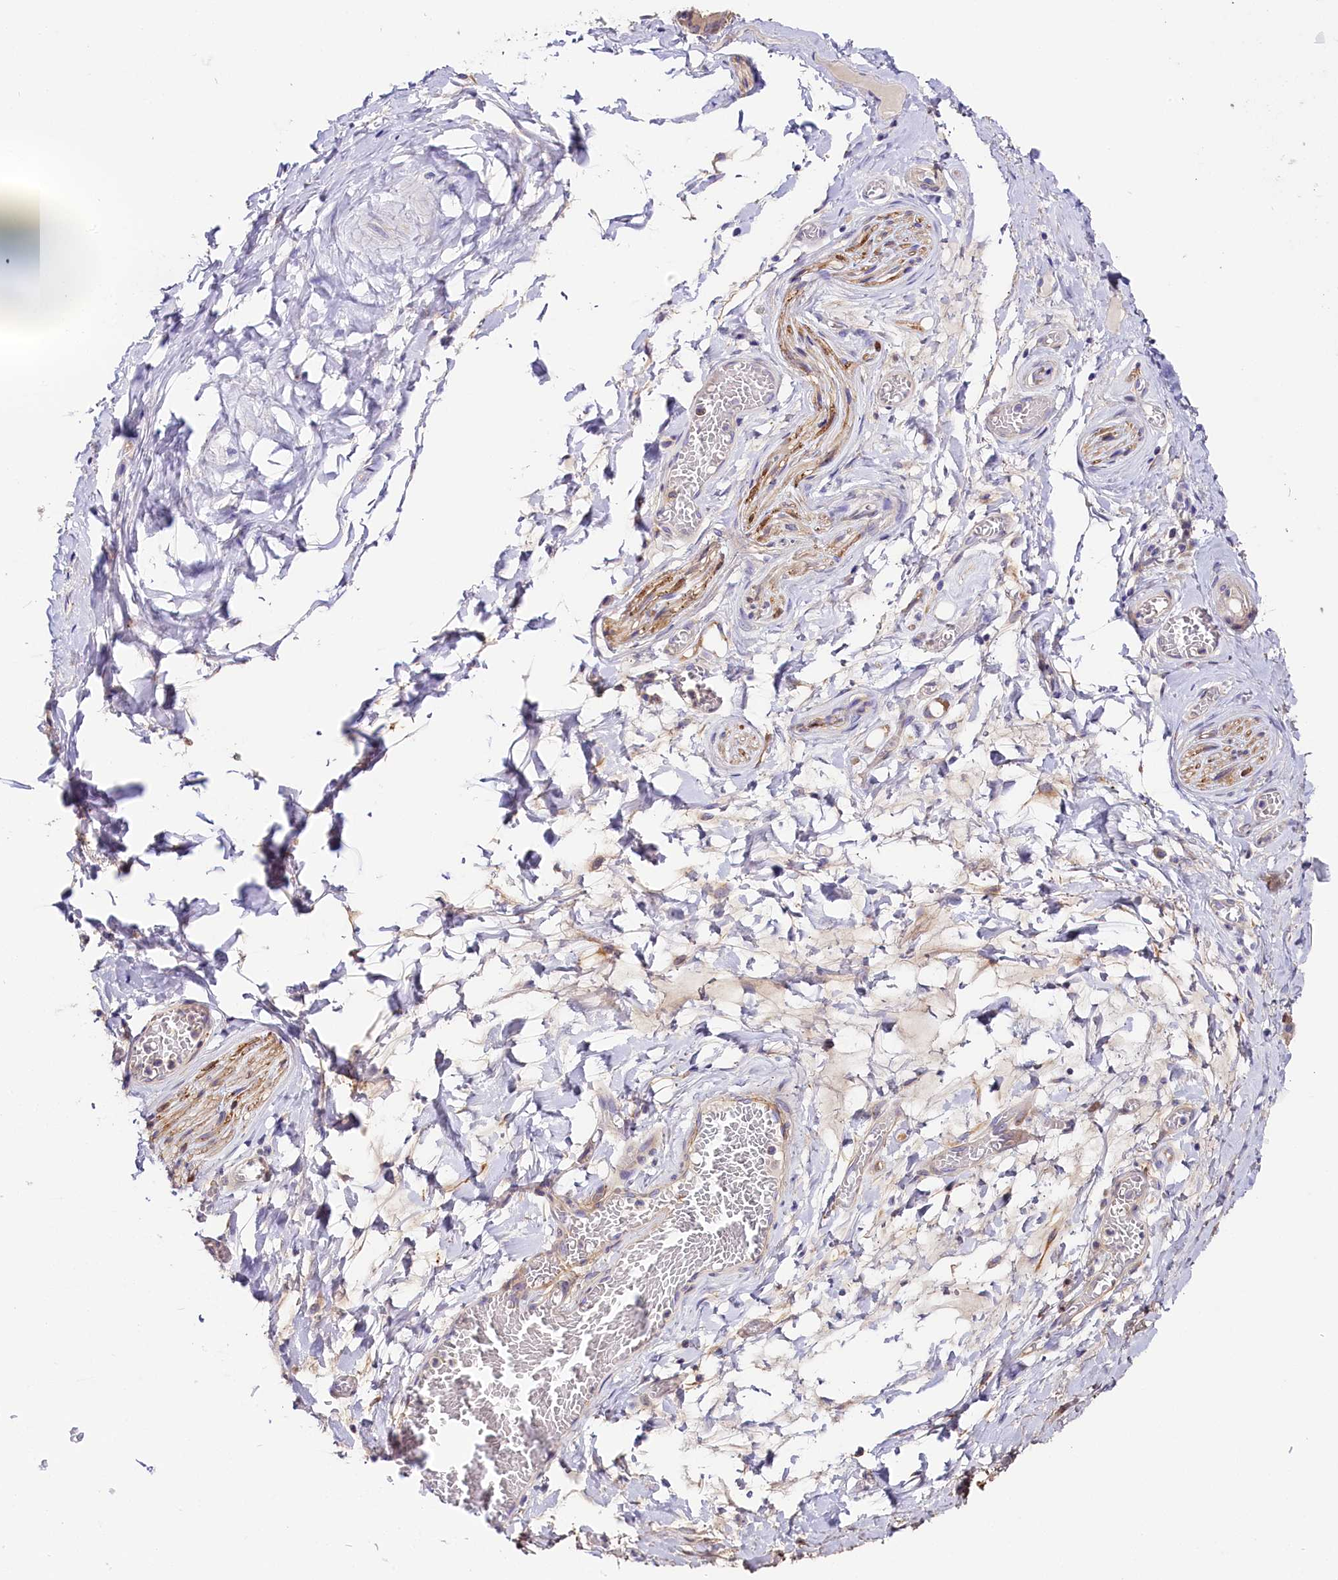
{"staining": {"intensity": "negative", "quantity": "none", "location": "none"}, "tissue": "adipose tissue", "cell_type": "Adipocytes", "image_type": "normal", "snomed": [{"axis": "morphology", "description": "Normal tissue, NOS"}, {"axis": "topography", "description": "Salivary gland"}, {"axis": "topography", "description": "Peripheral nerve tissue"}], "caption": "A high-resolution photomicrograph shows immunohistochemistry (IHC) staining of benign adipose tissue, which reveals no significant expression in adipocytes. (DAB (3,3'-diaminobenzidine) immunohistochemistry (IHC) visualized using brightfield microscopy, high magnification).", "gene": "KATNB1", "patient": {"sex": "male", "age": 62}}